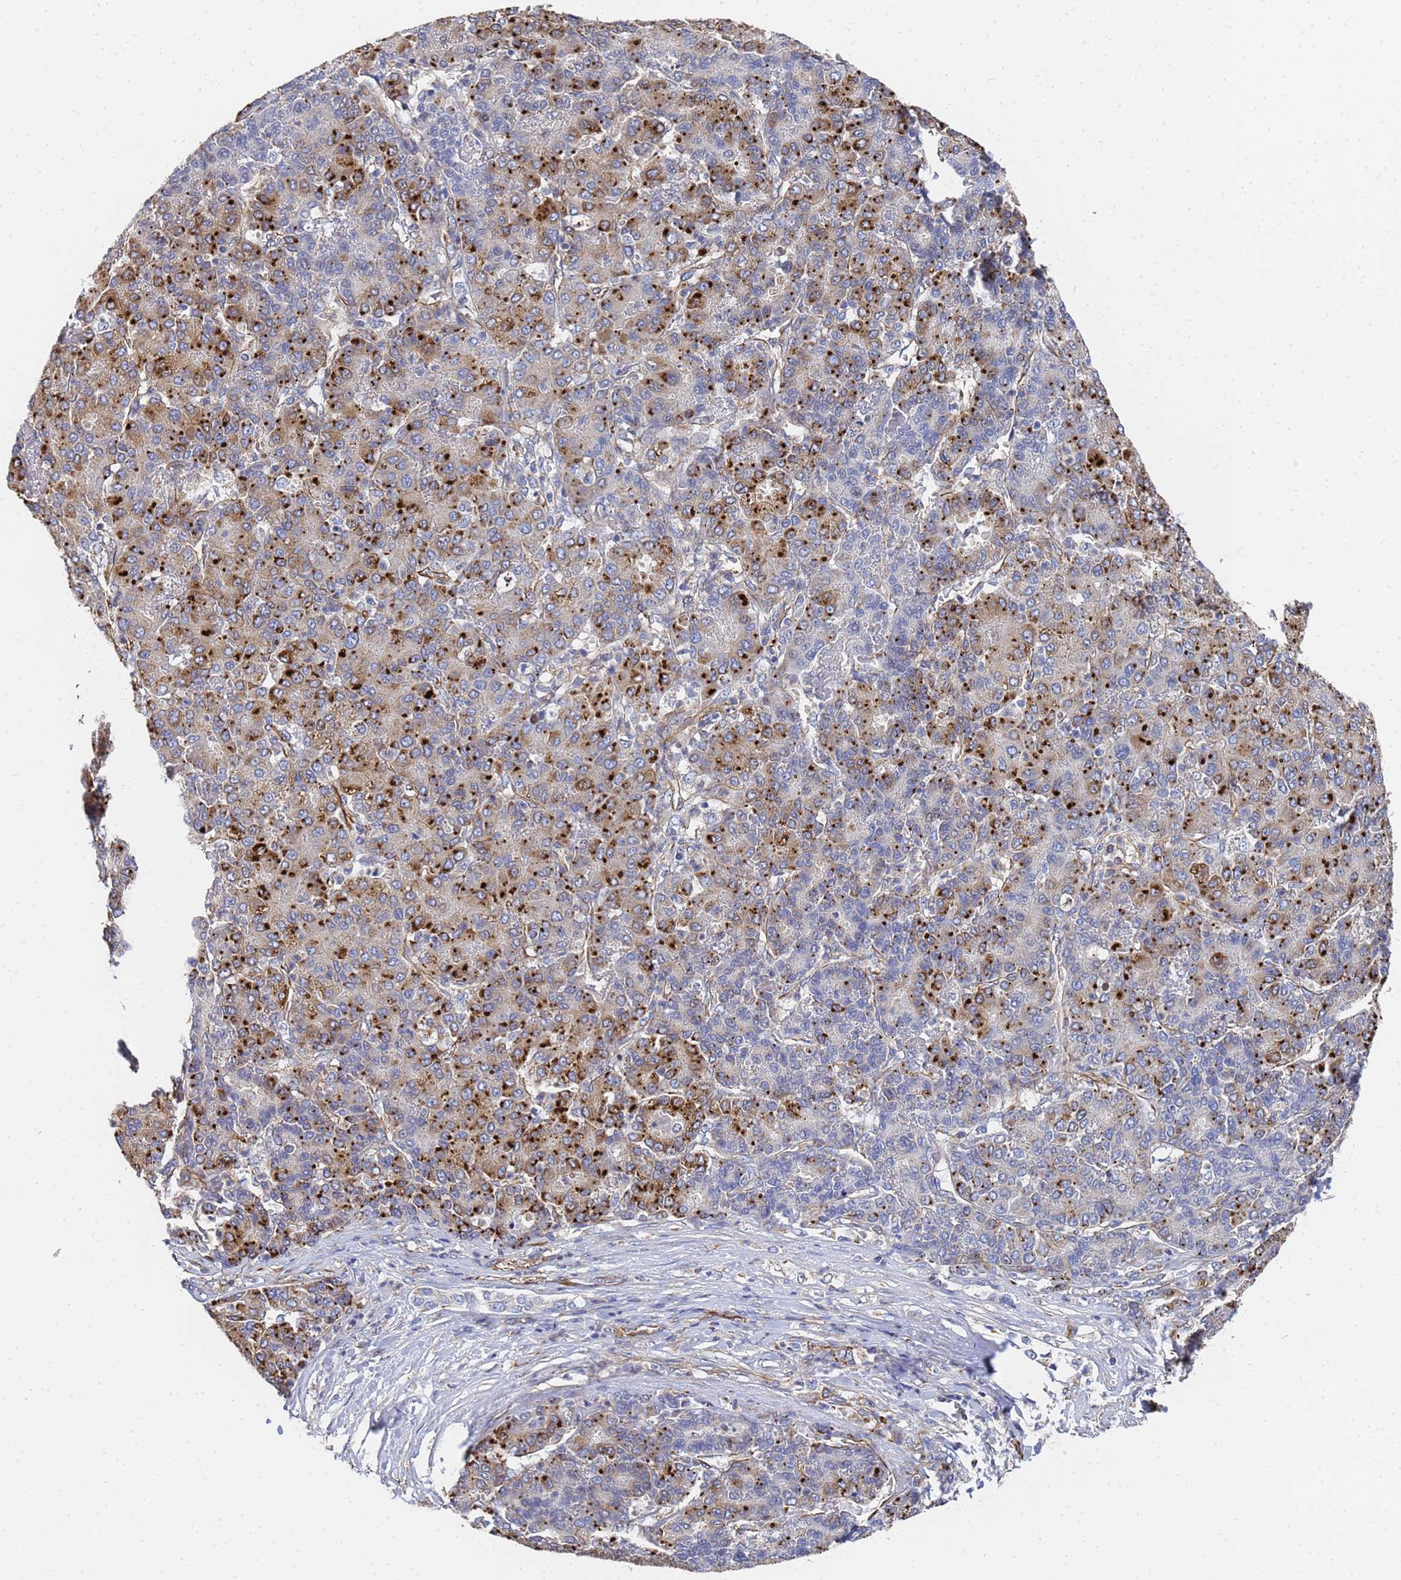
{"staining": {"intensity": "strong", "quantity": "25%-75%", "location": "cytoplasmic/membranous"}, "tissue": "liver cancer", "cell_type": "Tumor cells", "image_type": "cancer", "snomed": [{"axis": "morphology", "description": "Carcinoma, Hepatocellular, NOS"}, {"axis": "topography", "description": "Liver"}], "caption": "Protein expression analysis of liver hepatocellular carcinoma reveals strong cytoplasmic/membranous positivity in about 25%-75% of tumor cells.", "gene": "SYT13", "patient": {"sex": "male", "age": 65}}